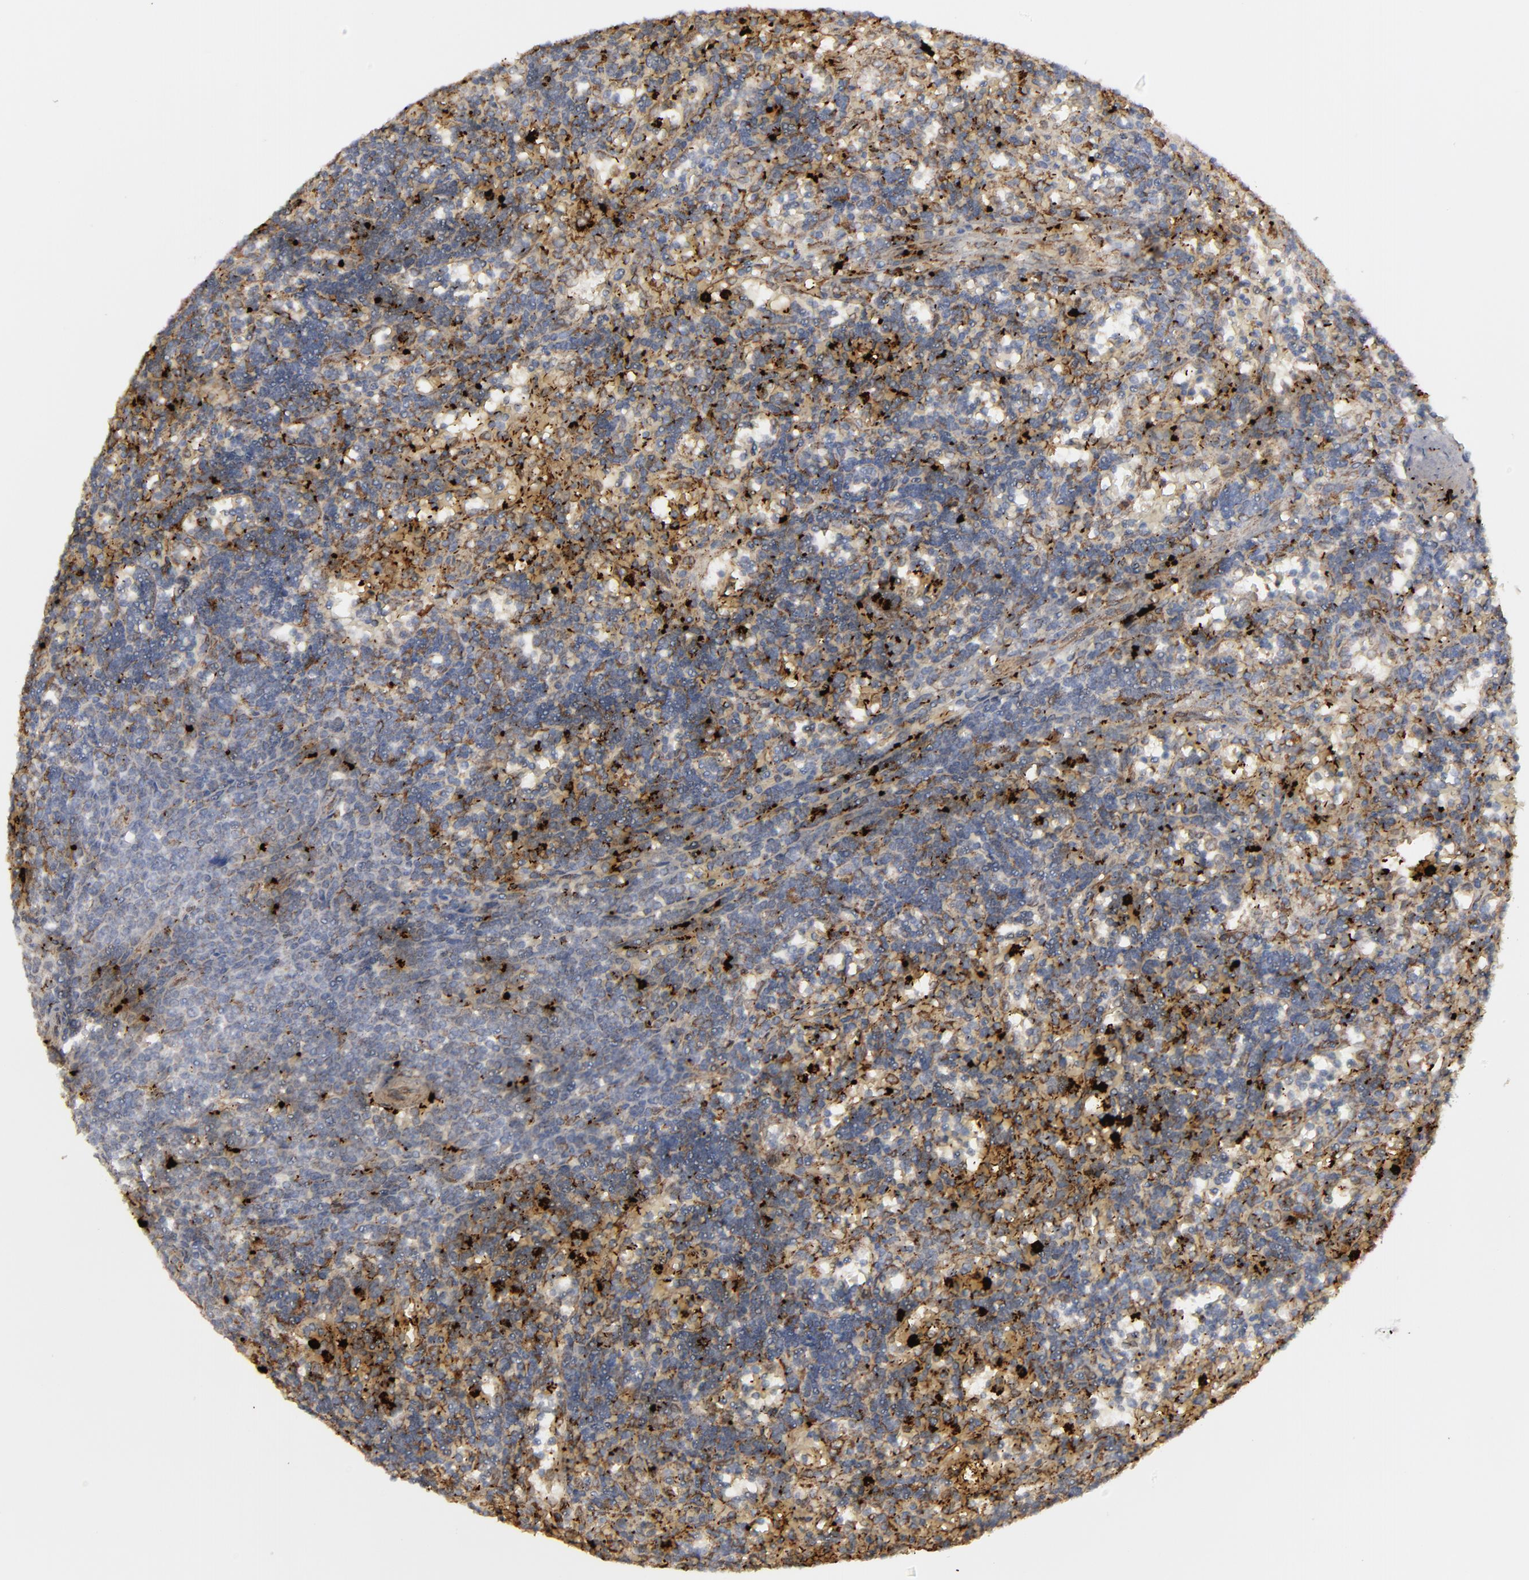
{"staining": {"intensity": "strong", "quantity": "<25%", "location": "cytoplasmic/membranous"}, "tissue": "lymphoma", "cell_type": "Tumor cells", "image_type": "cancer", "snomed": [{"axis": "morphology", "description": "Malignant lymphoma, non-Hodgkin's type, Low grade"}, {"axis": "topography", "description": "Spleen"}], "caption": "Strong cytoplasmic/membranous positivity for a protein is present in about <25% of tumor cells of malignant lymphoma, non-Hodgkin's type (low-grade) using IHC.", "gene": "ERLIN2", "patient": {"sex": "male", "age": 60}}